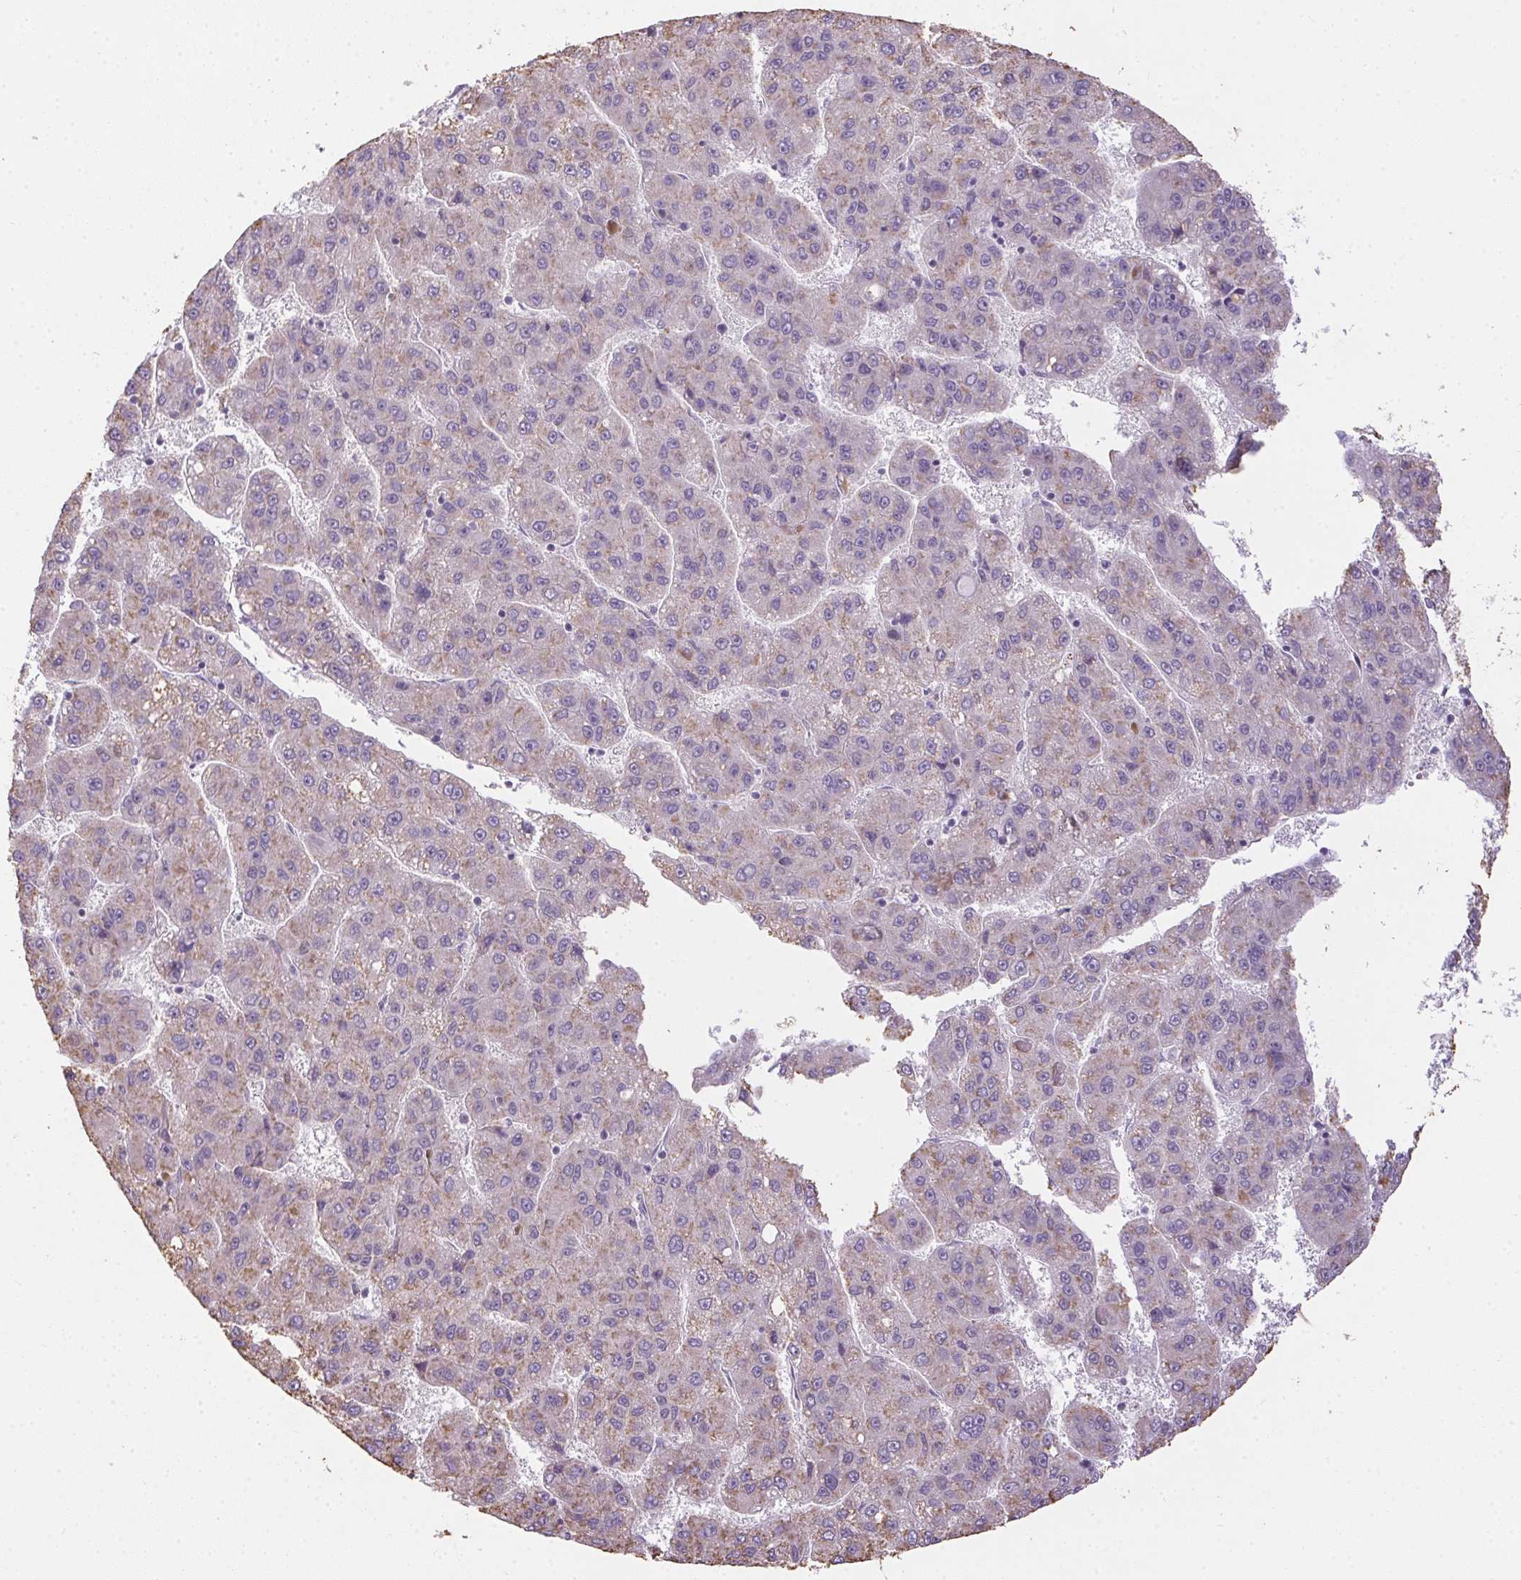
{"staining": {"intensity": "weak", "quantity": "25%-75%", "location": "cytoplasmic/membranous"}, "tissue": "liver cancer", "cell_type": "Tumor cells", "image_type": "cancer", "snomed": [{"axis": "morphology", "description": "Carcinoma, Hepatocellular, NOS"}, {"axis": "topography", "description": "Liver"}], "caption": "Immunohistochemical staining of human hepatocellular carcinoma (liver) reveals low levels of weak cytoplasmic/membranous expression in about 25%-75% of tumor cells.", "gene": "SPACA9", "patient": {"sex": "female", "age": 82}}